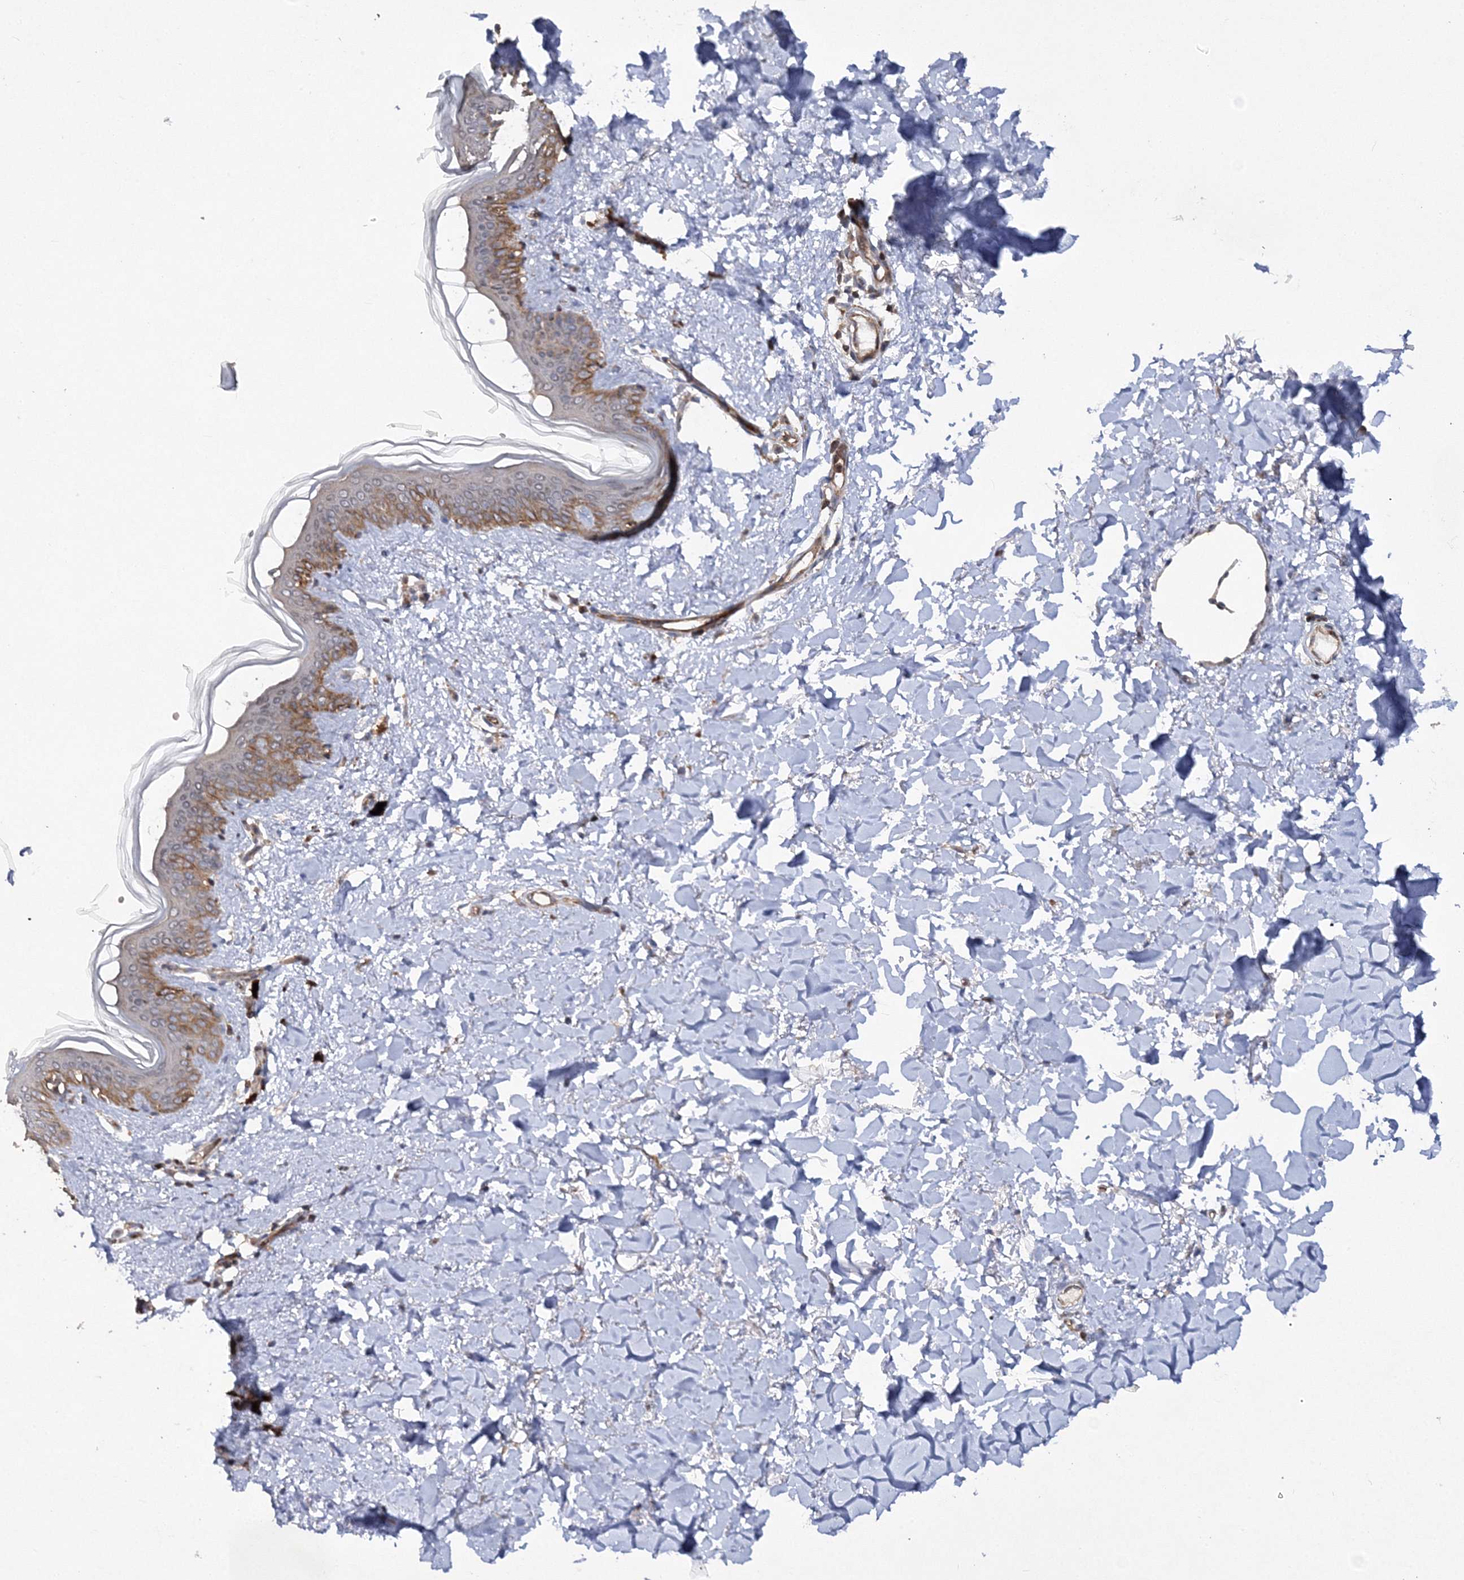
{"staining": {"intensity": "moderate", "quantity": "25%-75%", "location": "cytoplasmic/membranous"}, "tissue": "skin", "cell_type": "Fibroblasts", "image_type": "normal", "snomed": [{"axis": "morphology", "description": "Normal tissue, NOS"}, {"axis": "topography", "description": "Skin"}], "caption": "About 25%-75% of fibroblasts in normal human skin exhibit moderate cytoplasmic/membranous protein staining as visualized by brown immunohistochemical staining.", "gene": "DNAJC13", "patient": {"sex": "female", "age": 46}}